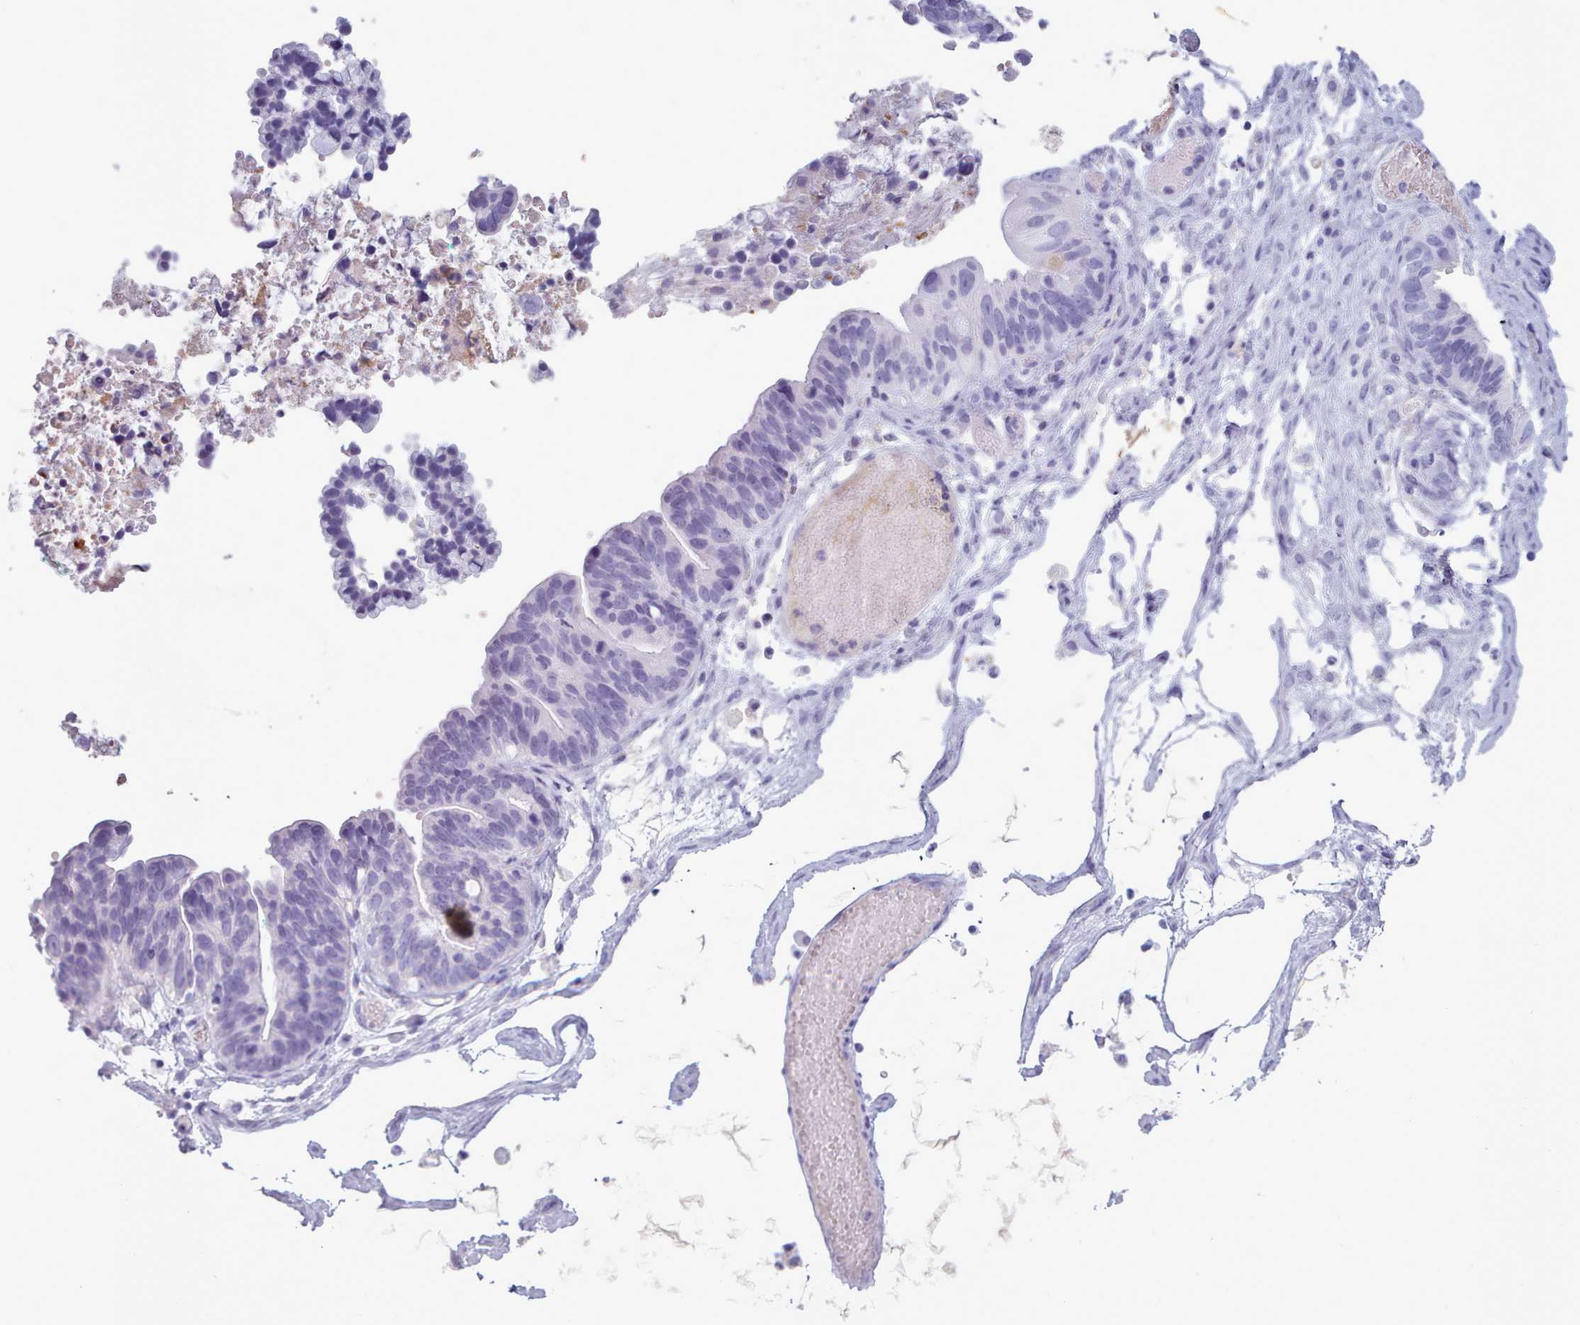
{"staining": {"intensity": "negative", "quantity": "none", "location": "none"}, "tissue": "ovarian cancer", "cell_type": "Tumor cells", "image_type": "cancer", "snomed": [{"axis": "morphology", "description": "Cystadenocarcinoma, serous, NOS"}, {"axis": "topography", "description": "Ovary"}], "caption": "Tumor cells show no significant protein expression in ovarian serous cystadenocarcinoma.", "gene": "ZNF43", "patient": {"sex": "female", "age": 56}}